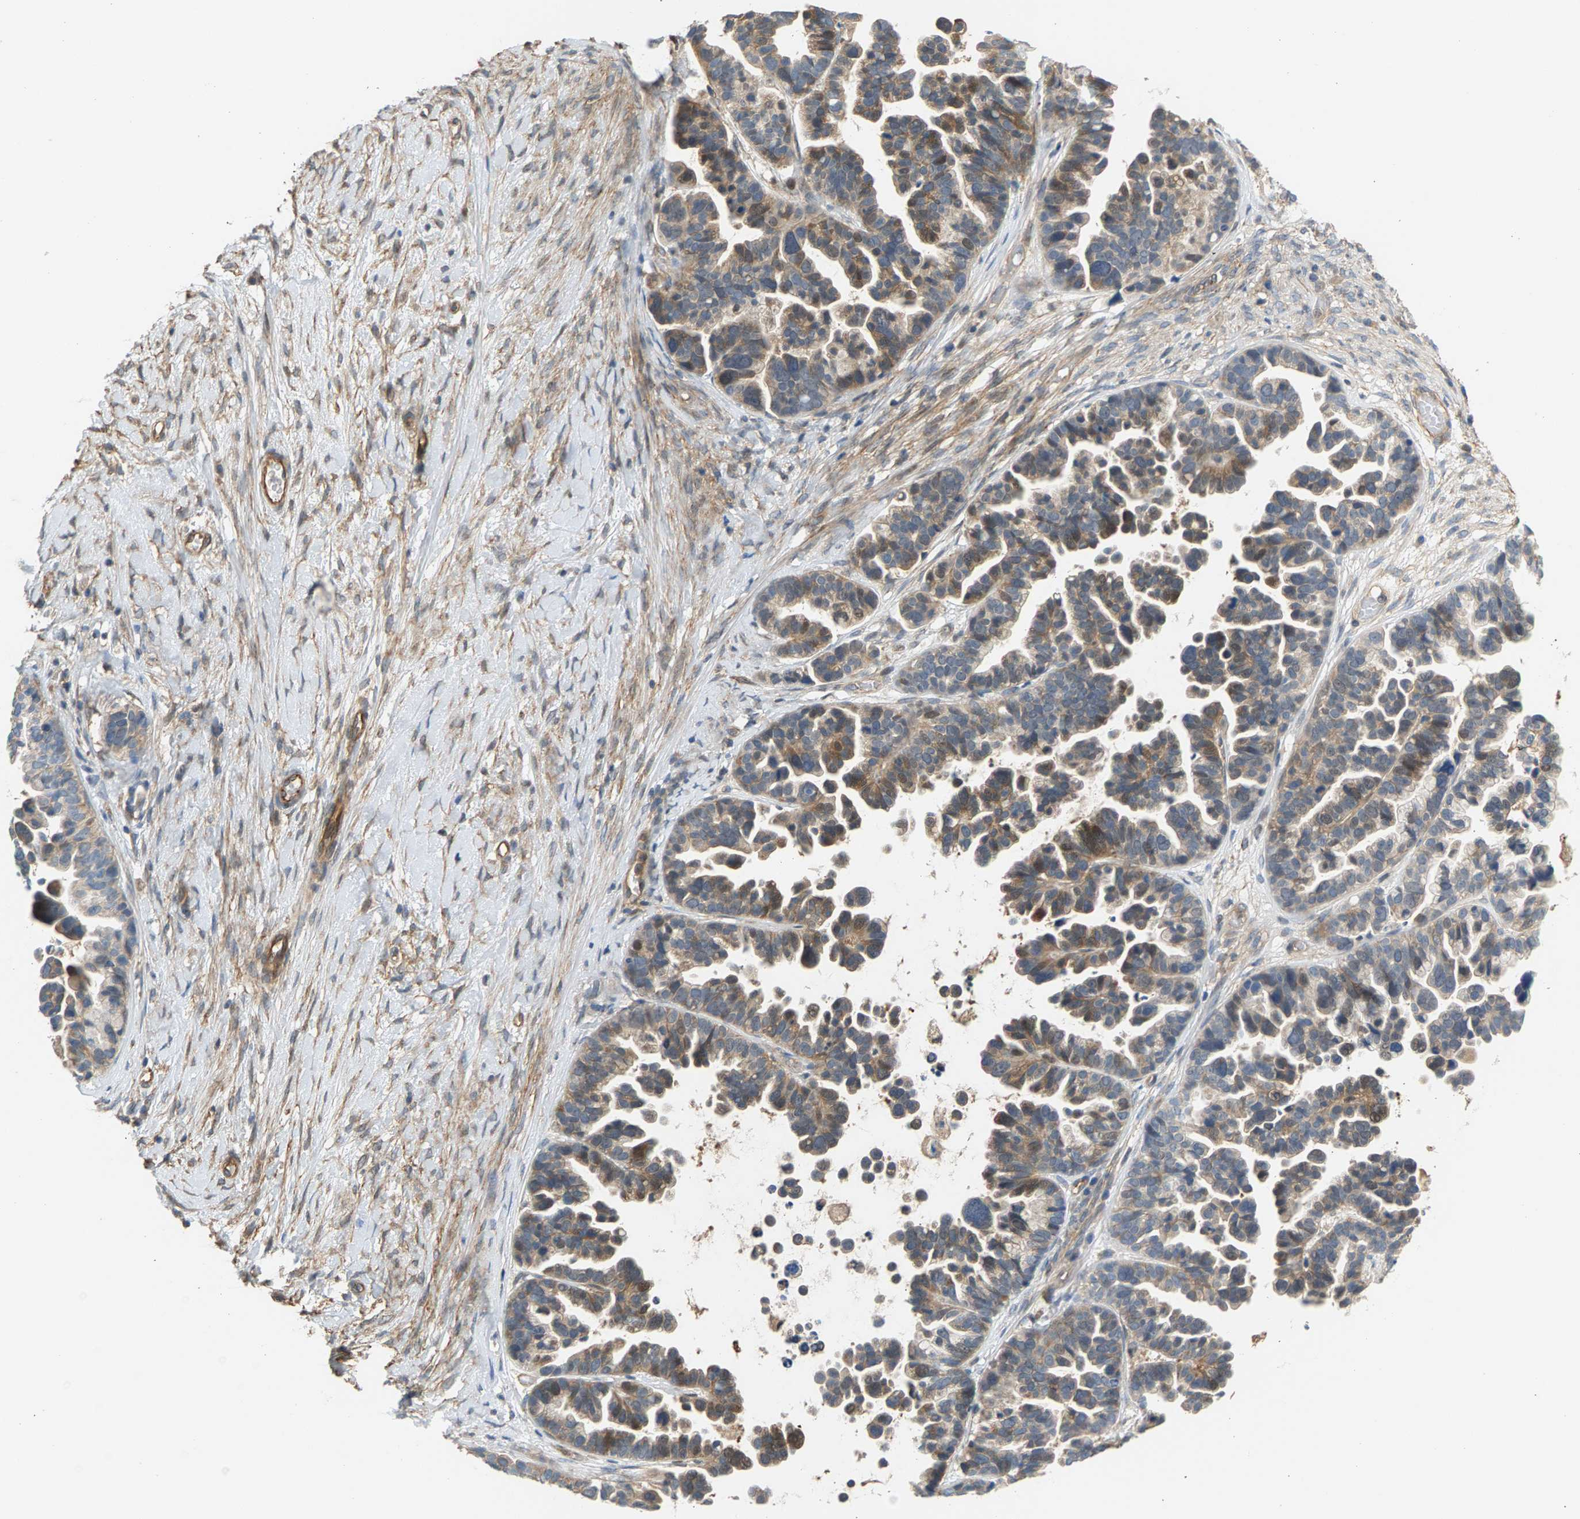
{"staining": {"intensity": "moderate", "quantity": ">75%", "location": "cytoplasmic/membranous"}, "tissue": "ovarian cancer", "cell_type": "Tumor cells", "image_type": "cancer", "snomed": [{"axis": "morphology", "description": "Cystadenocarcinoma, serous, NOS"}, {"axis": "topography", "description": "Ovary"}], "caption": "Human ovarian cancer stained with a brown dye exhibits moderate cytoplasmic/membranous positive positivity in about >75% of tumor cells.", "gene": "KRTAP27-1", "patient": {"sex": "female", "age": 56}}